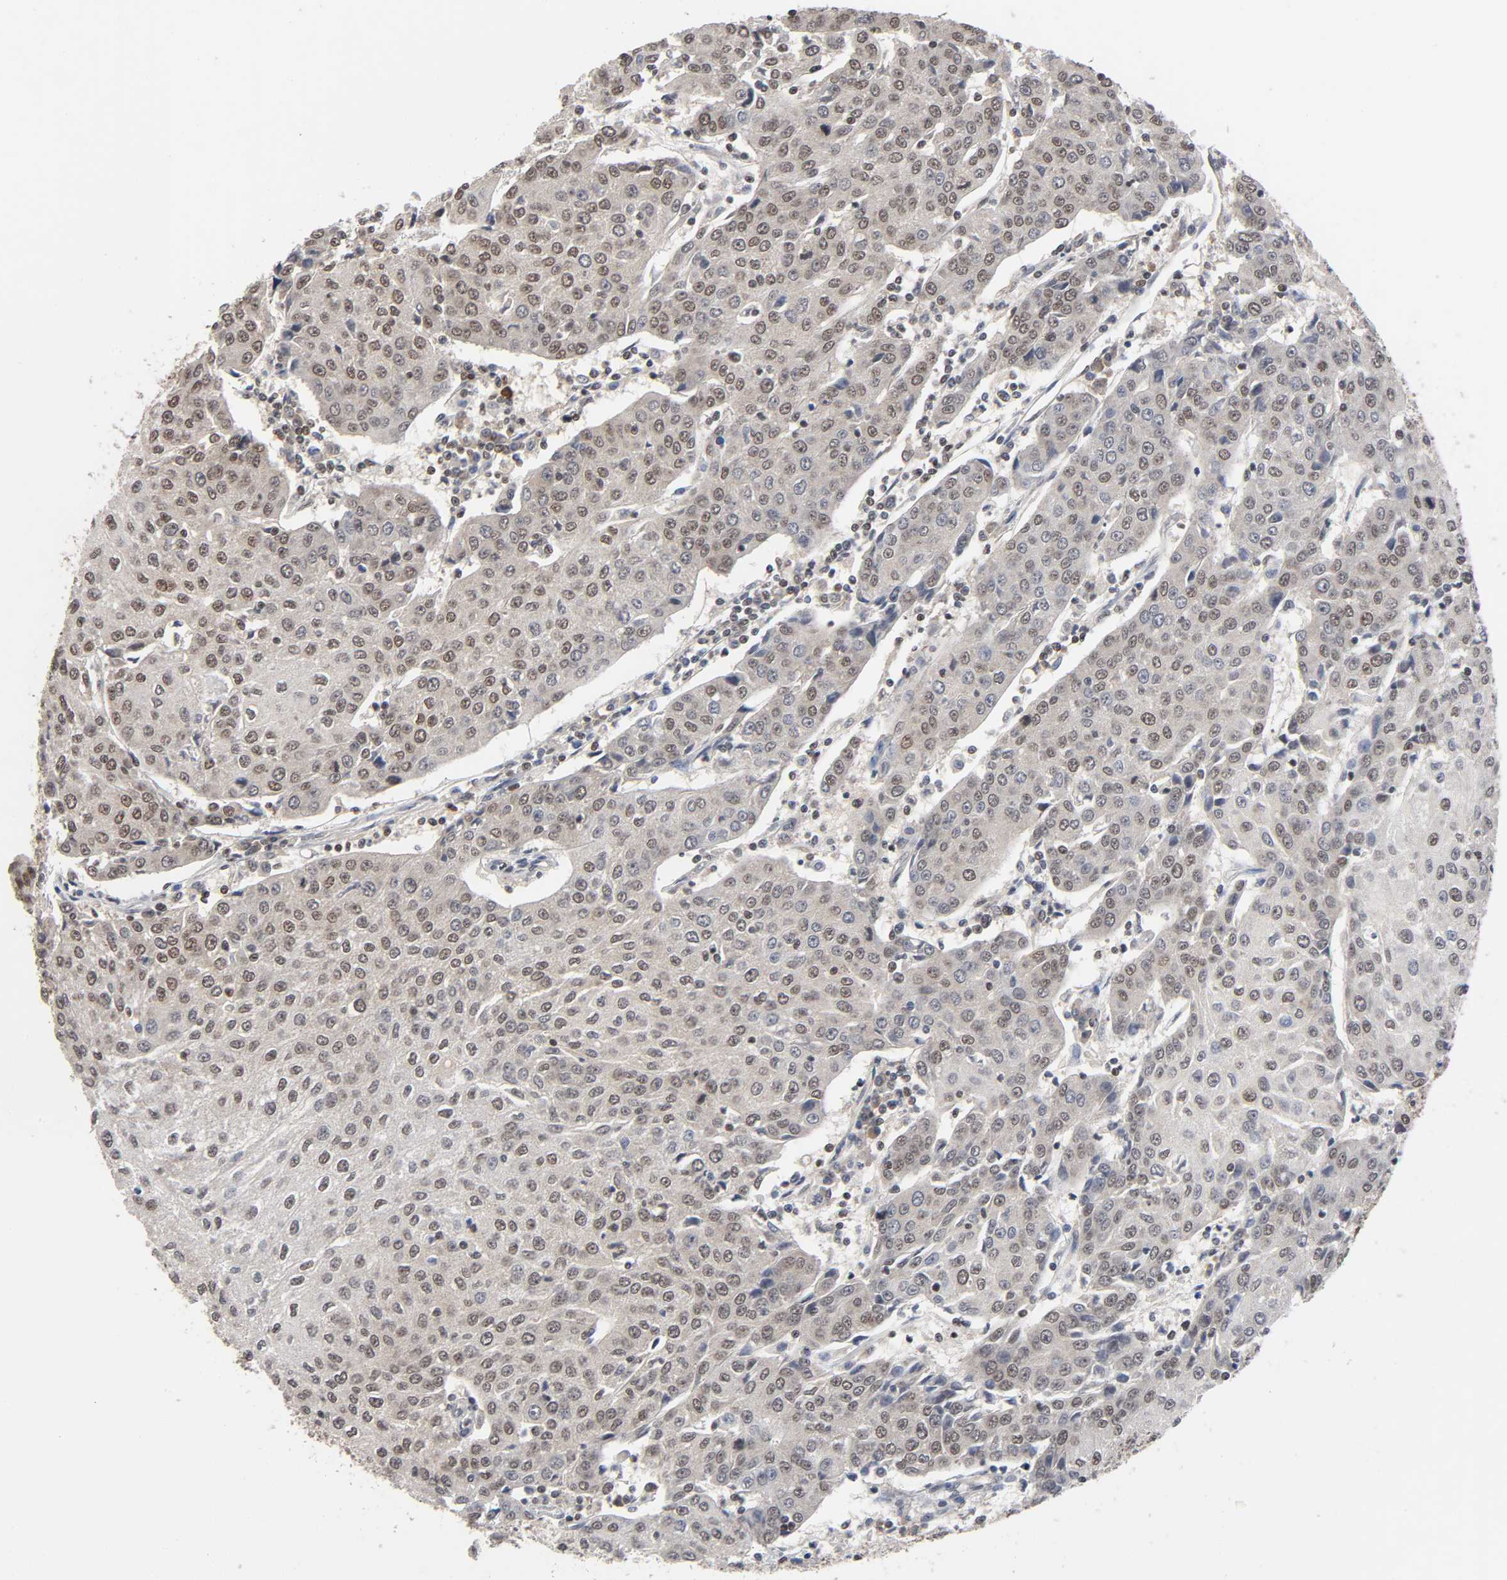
{"staining": {"intensity": "weak", "quantity": ">75%", "location": "cytoplasmic/membranous,nuclear"}, "tissue": "urothelial cancer", "cell_type": "Tumor cells", "image_type": "cancer", "snomed": [{"axis": "morphology", "description": "Urothelial carcinoma, High grade"}, {"axis": "topography", "description": "Urinary bladder"}], "caption": "Tumor cells reveal low levels of weak cytoplasmic/membranous and nuclear staining in approximately >75% of cells in human urothelial cancer.", "gene": "ZNF384", "patient": {"sex": "female", "age": 85}}